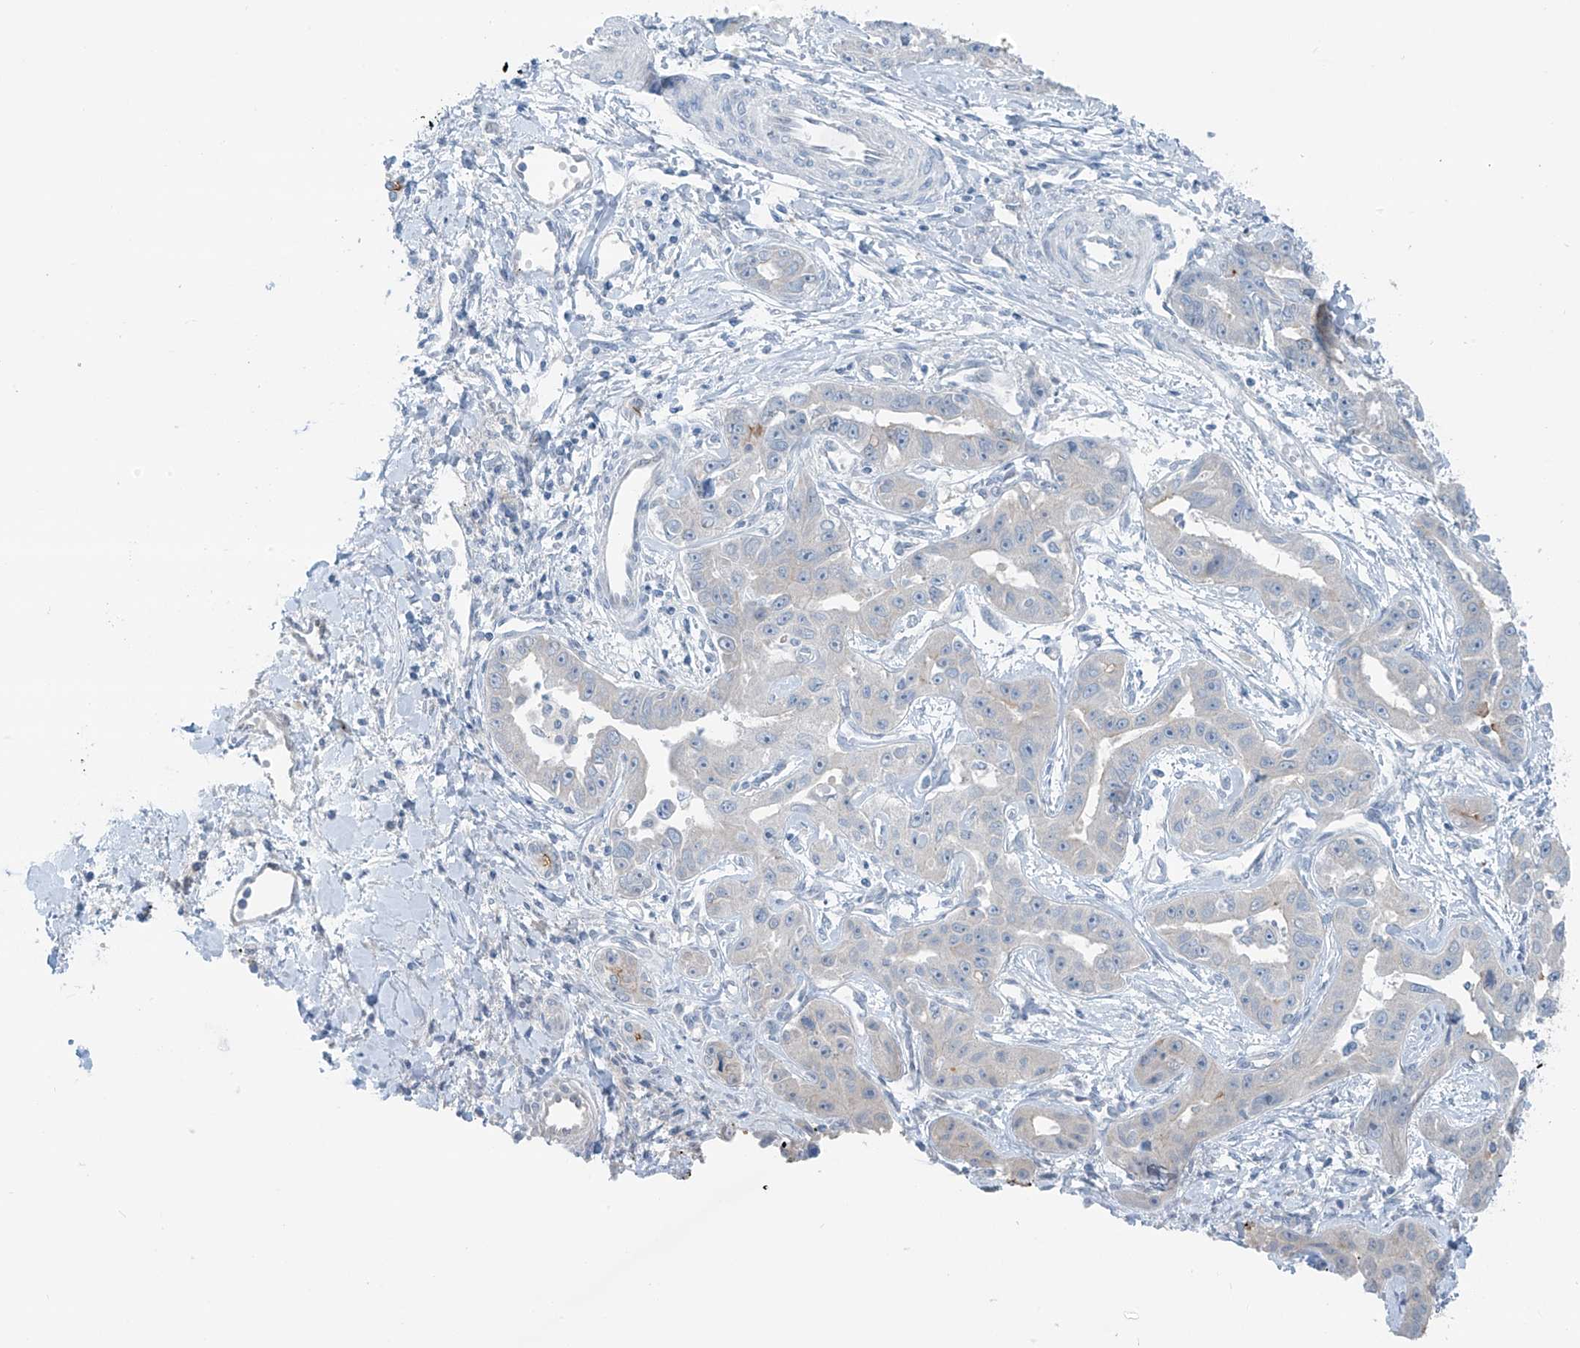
{"staining": {"intensity": "negative", "quantity": "none", "location": "none"}, "tissue": "liver cancer", "cell_type": "Tumor cells", "image_type": "cancer", "snomed": [{"axis": "morphology", "description": "Cholangiocarcinoma"}, {"axis": "topography", "description": "Liver"}], "caption": "Immunohistochemistry of human liver cholangiocarcinoma exhibits no expression in tumor cells.", "gene": "ZNF793", "patient": {"sex": "male", "age": 59}}